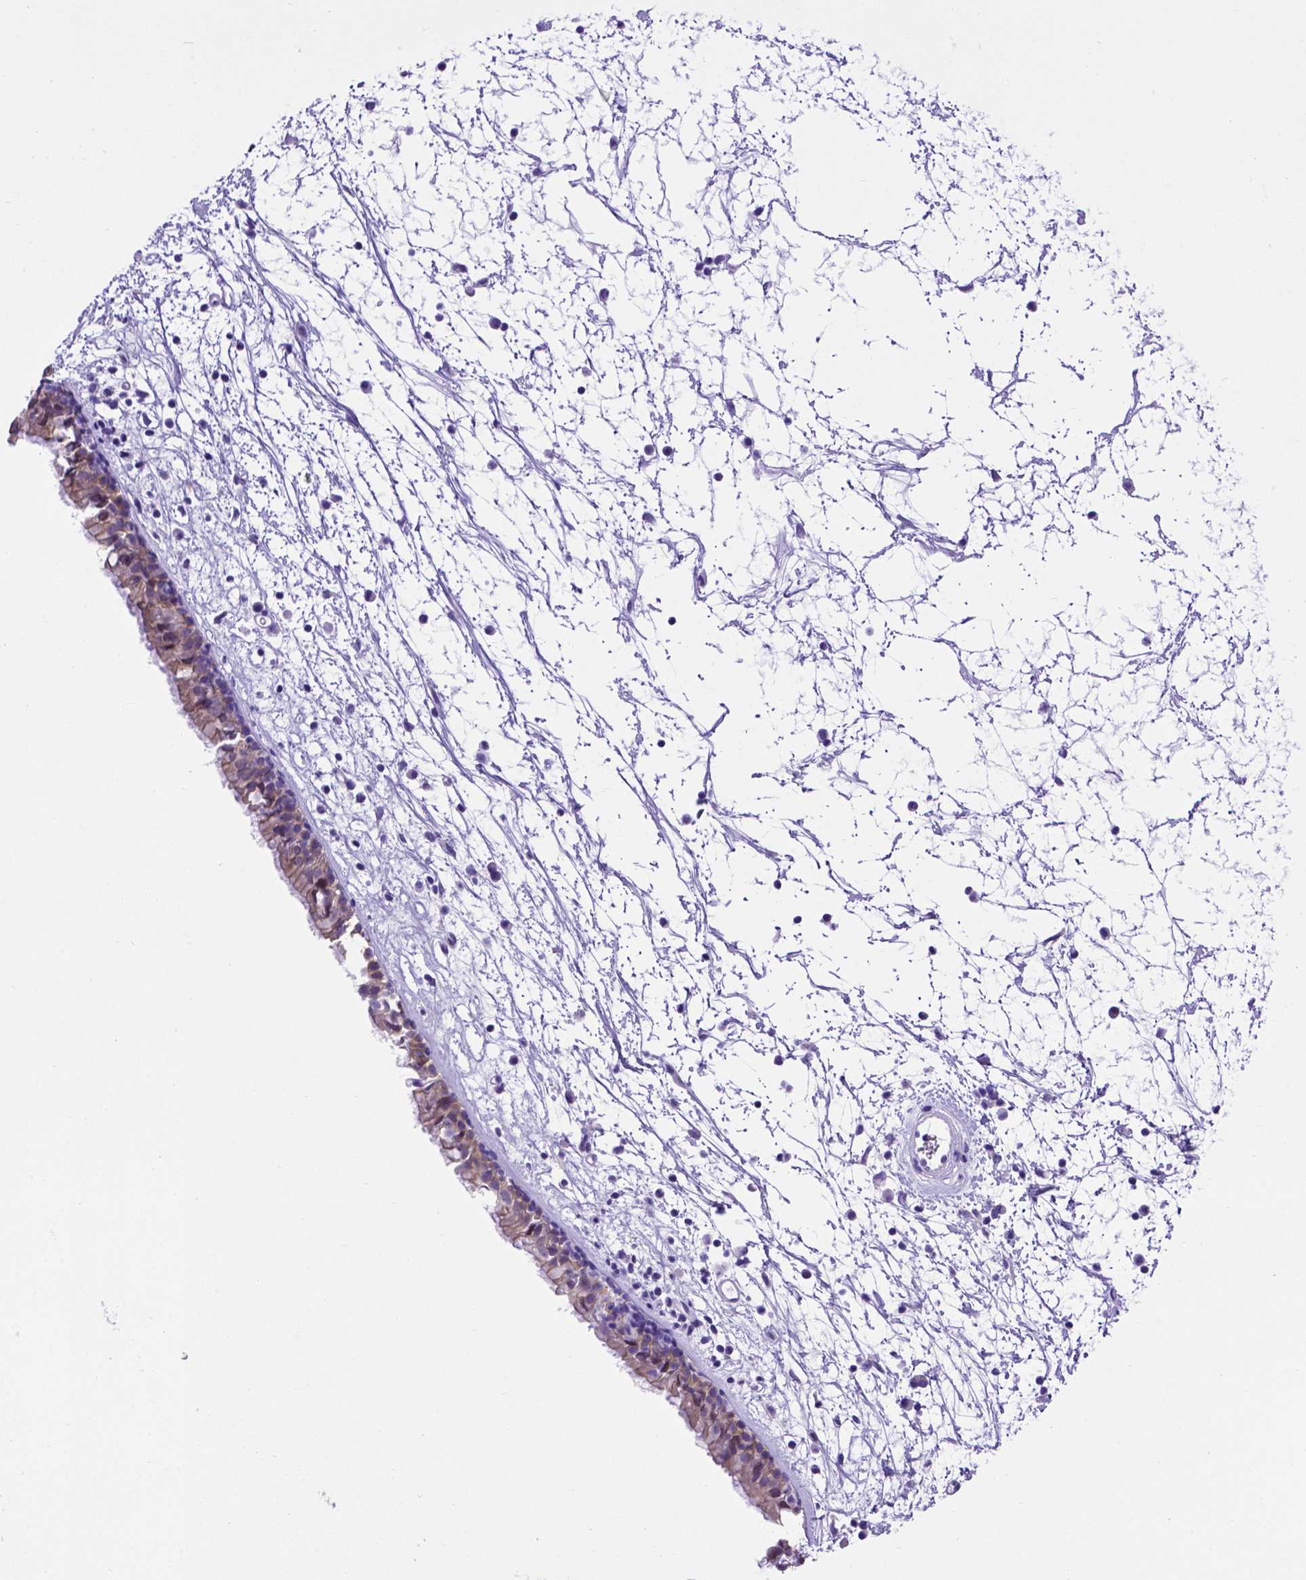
{"staining": {"intensity": "weak", "quantity": "25%-75%", "location": "cytoplasmic/membranous"}, "tissue": "nasopharynx", "cell_type": "Respiratory epithelial cells", "image_type": "normal", "snomed": [{"axis": "morphology", "description": "Normal tissue, NOS"}, {"axis": "topography", "description": "Nasopharynx"}], "caption": "A high-resolution photomicrograph shows IHC staining of unremarkable nasopharynx, which shows weak cytoplasmic/membranous expression in about 25%-75% of respiratory epithelial cells.", "gene": "ADAM12", "patient": {"sex": "male", "age": 24}}